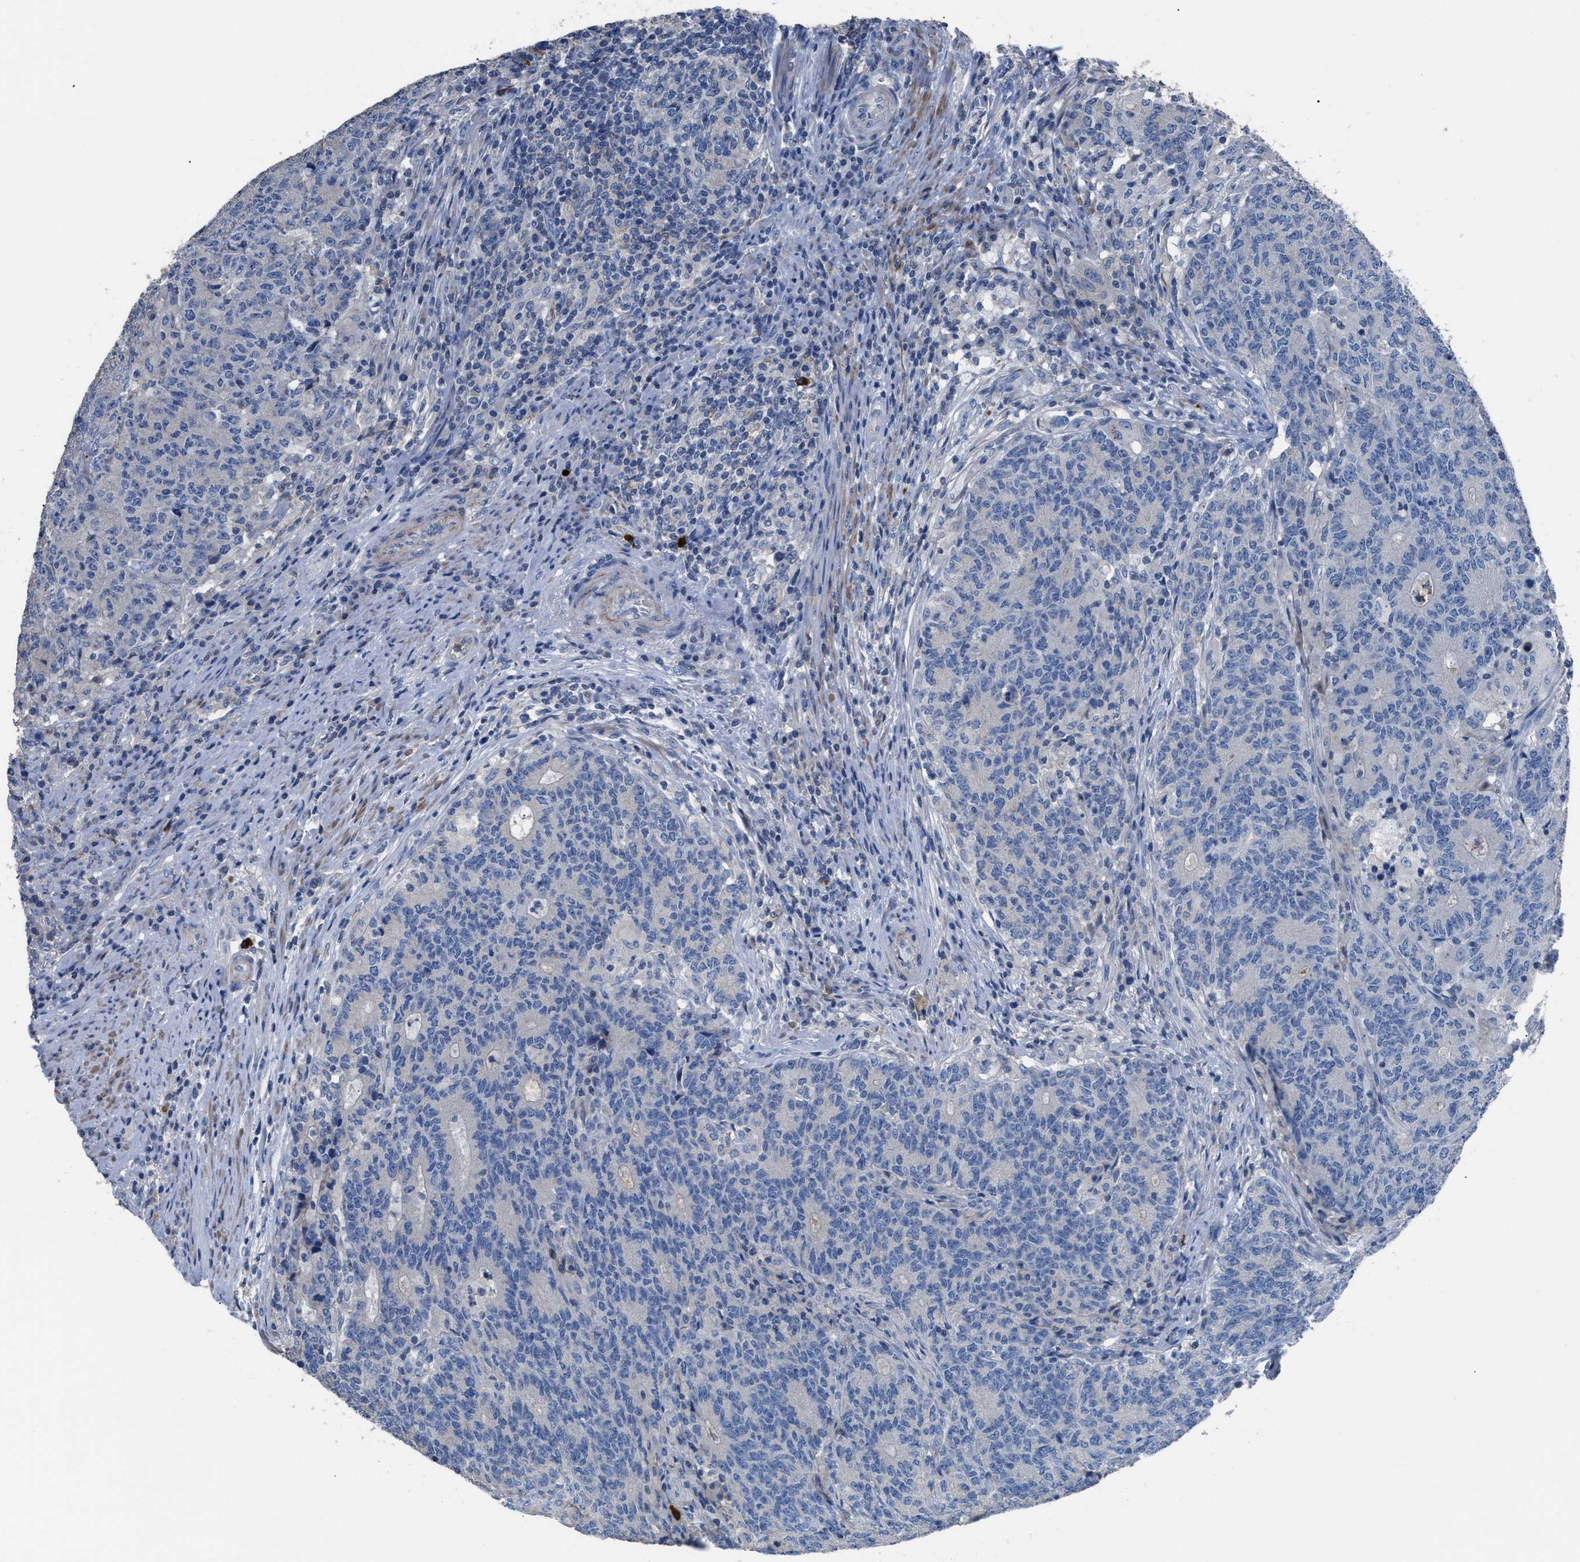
{"staining": {"intensity": "negative", "quantity": "none", "location": "none"}, "tissue": "colorectal cancer", "cell_type": "Tumor cells", "image_type": "cancer", "snomed": [{"axis": "morphology", "description": "Normal tissue, NOS"}, {"axis": "morphology", "description": "Adenocarcinoma, NOS"}, {"axis": "topography", "description": "Colon"}], "caption": "An IHC micrograph of adenocarcinoma (colorectal) is shown. There is no staining in tumor cells of adenocarcinoma (colorectal).", "gene": "SGCZ", "patient": {"sex": "female", "age": 75}}